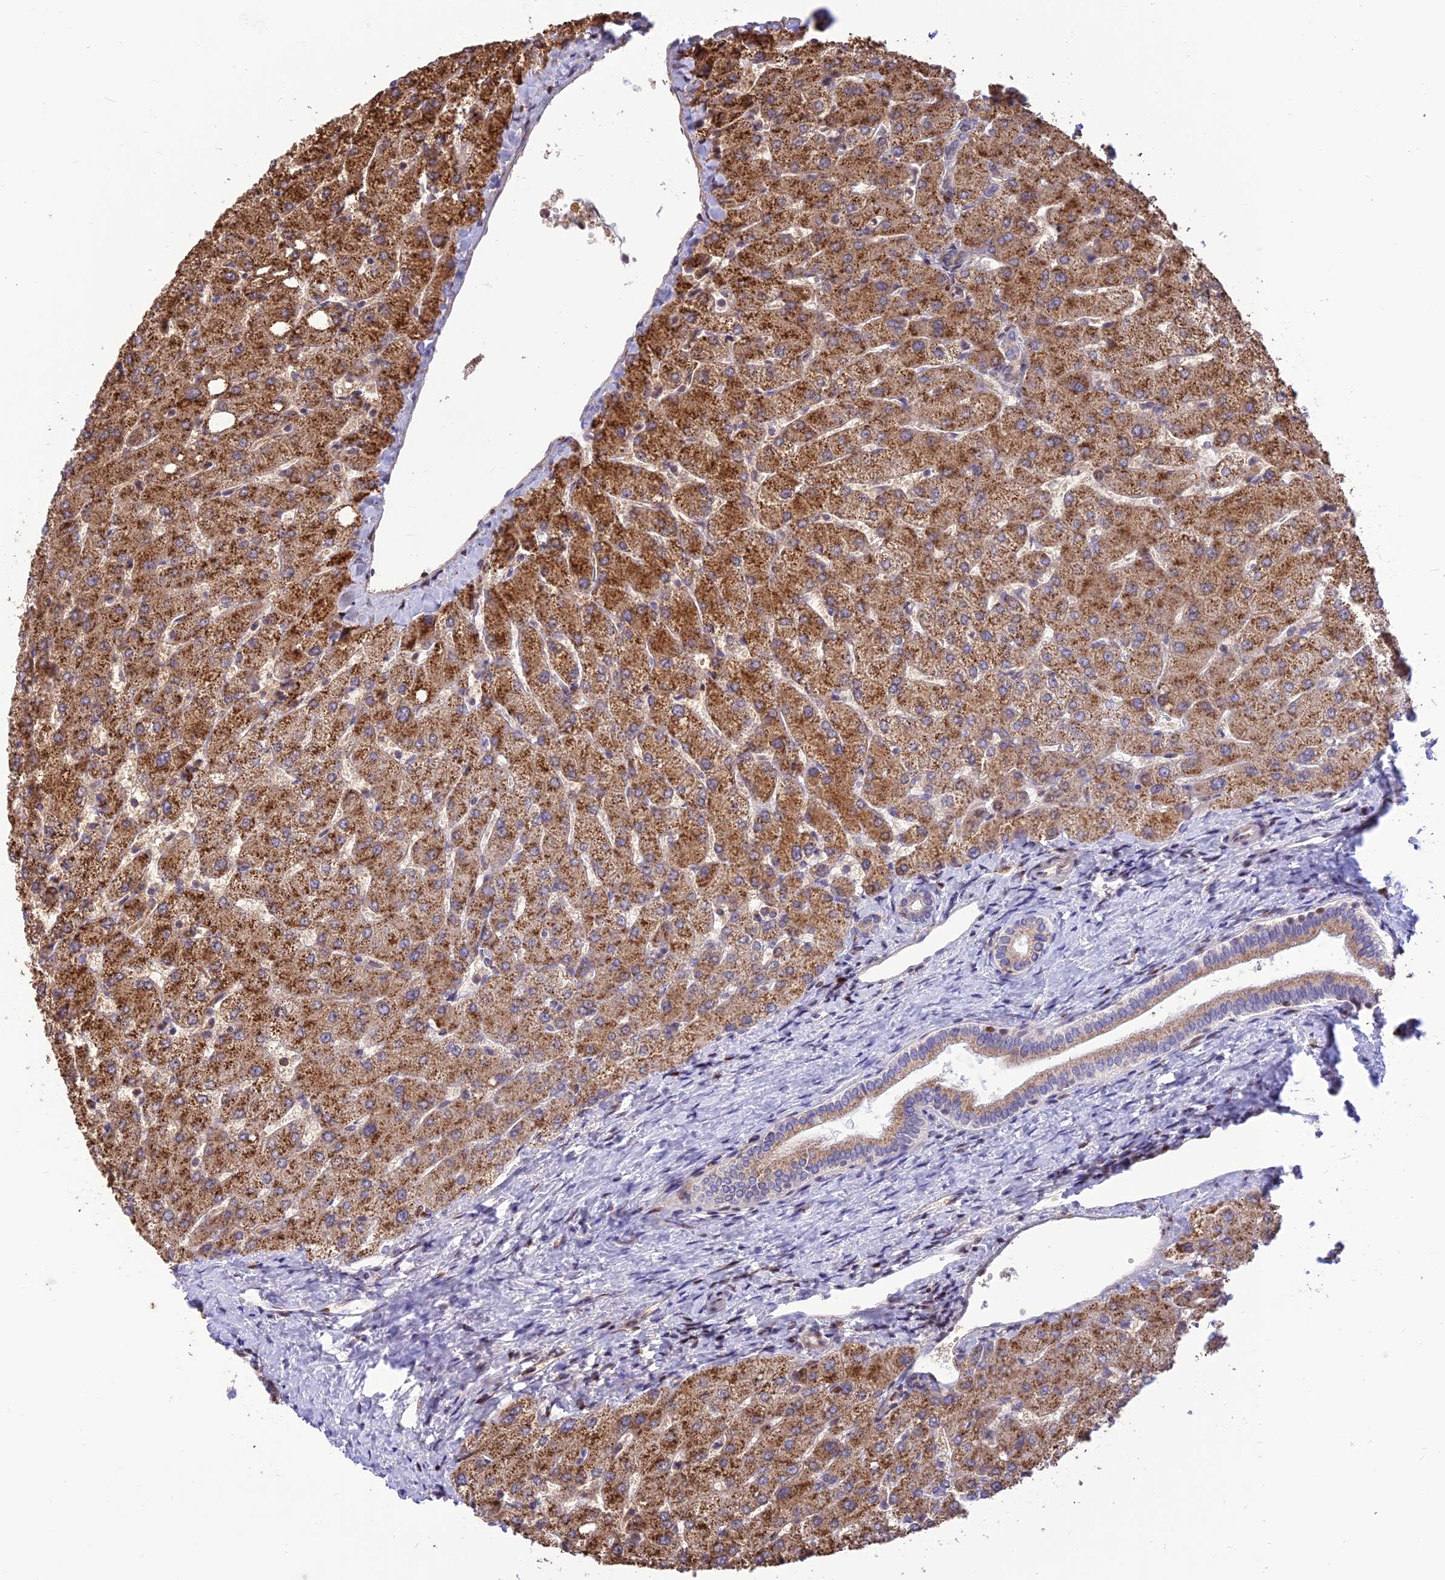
{"staining": {"intensity": "moderate", "quantity": "25%-75%", "location": "cytoplasmic/membranous,nuclear"}, "tissue": "liver", "cell_type": "Cholangiocytes", "image_type": "normal", "snomed": [{"axis": "morphology", "description": "Normal tissue, NOS"}, {"axis": "topography", "description": "Liver"}], "caption": "Protein staining by immunohistochemistry exhibits moderate cytoplasmic/membranous,nuclear positivity in approximately 25%-75% of cholangiocytes in normal liver.", "gene": "FAM186B", "patient": {"sex": "female", "age": 54}}